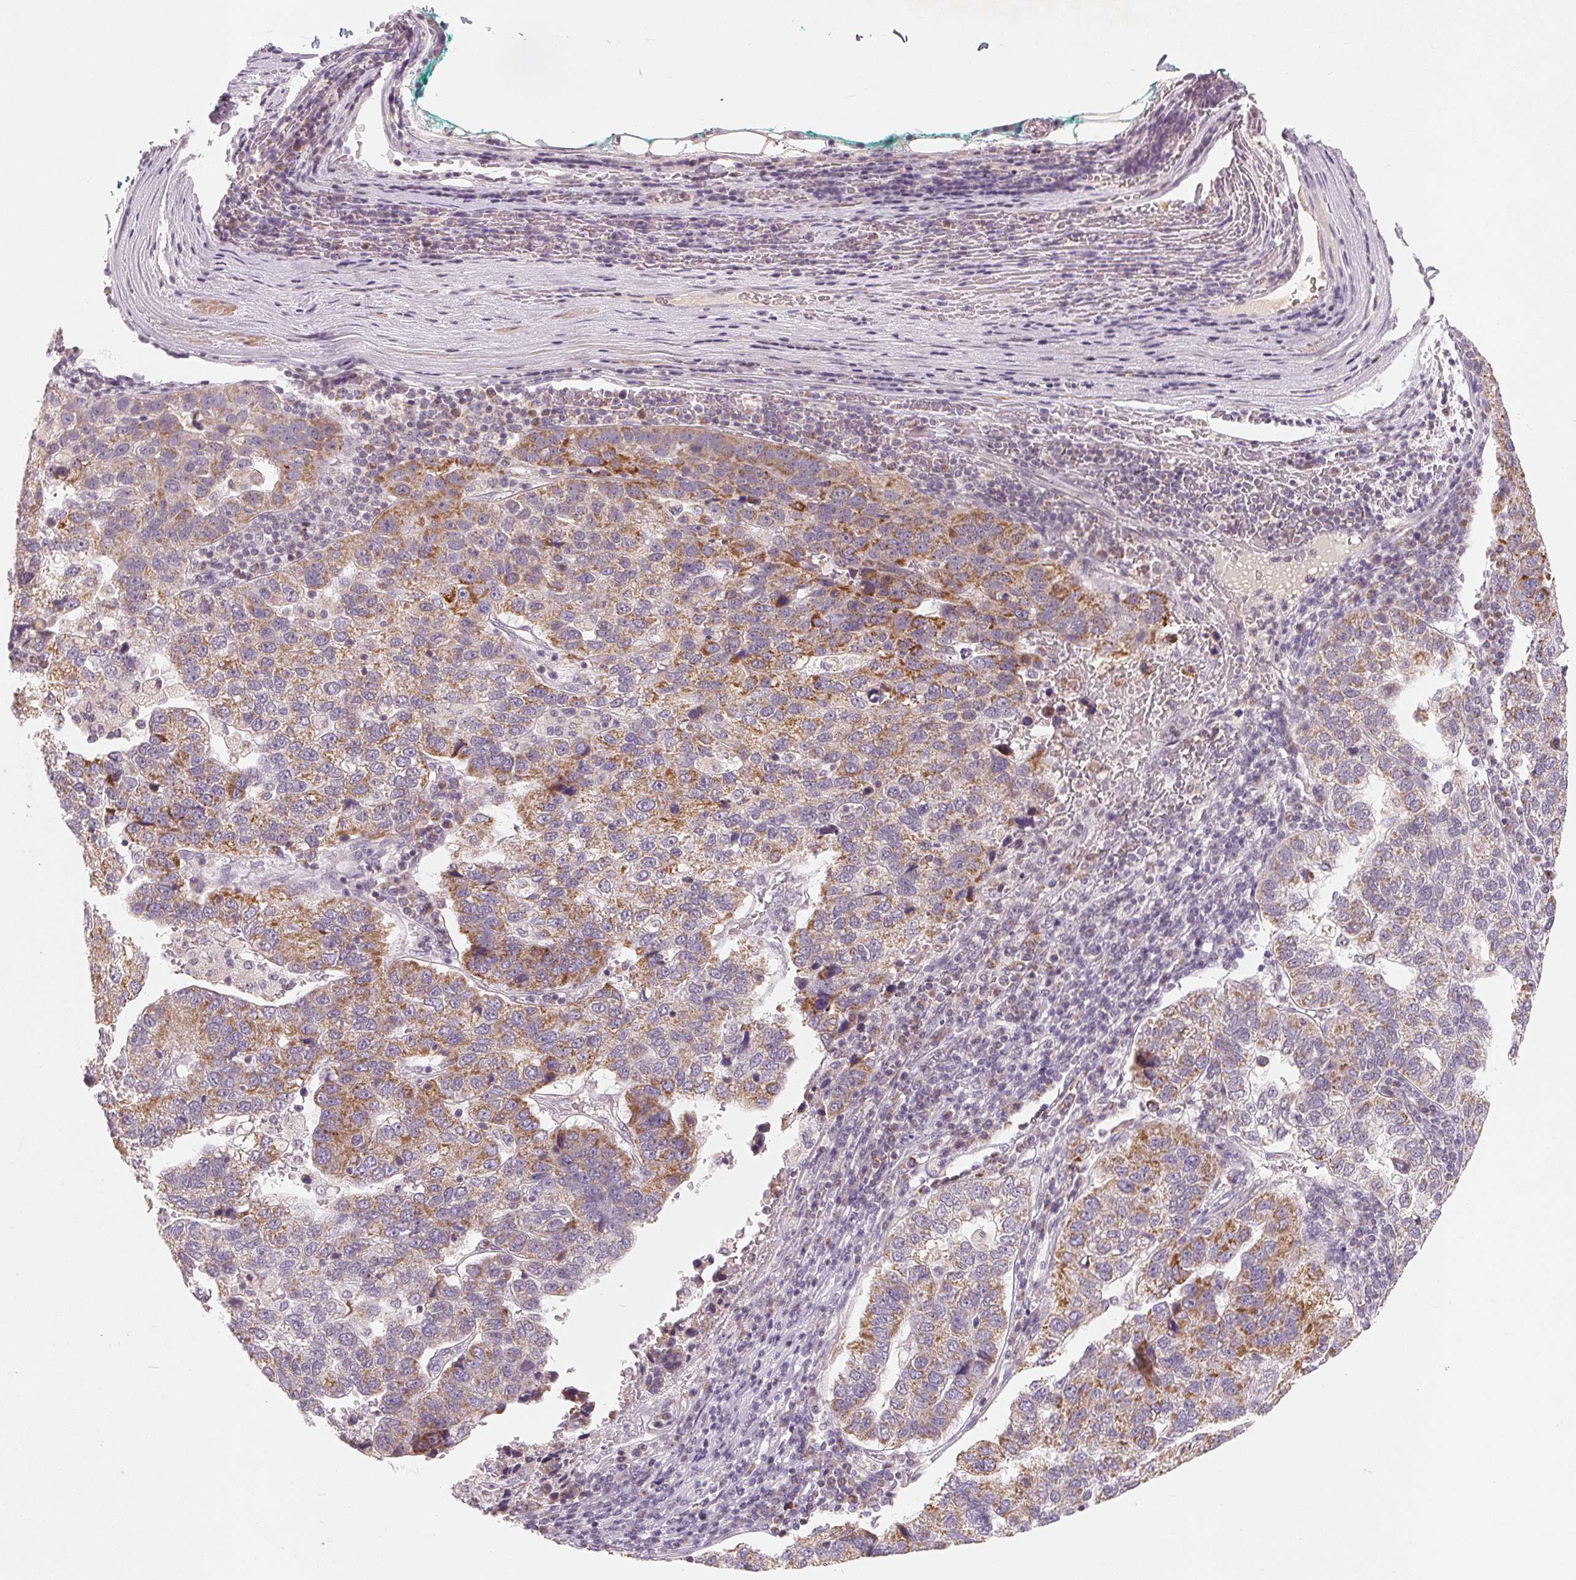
{"staining": {"intensity": "moderate", "quantity": "25%-75%", "location": "cytoplasmic/membranous"}, "tissue": "pancreatic cancer", "cell_type": "Tumor cells", "image_type": "cancer", "snomed": [{"axis": "morphology", "description": "Adenocarcinoma, NOS"}, {"axis": "topography", "description": "Pancreas"}], "caption": "Tumor cells show medium levels of moderate cytoplasmic/membranous expression in approximately 25%-75% of cells in pancreatic adenocarcinoma.", "gene": "GHITM", "patient": {"sex": "female", "age": 61}}